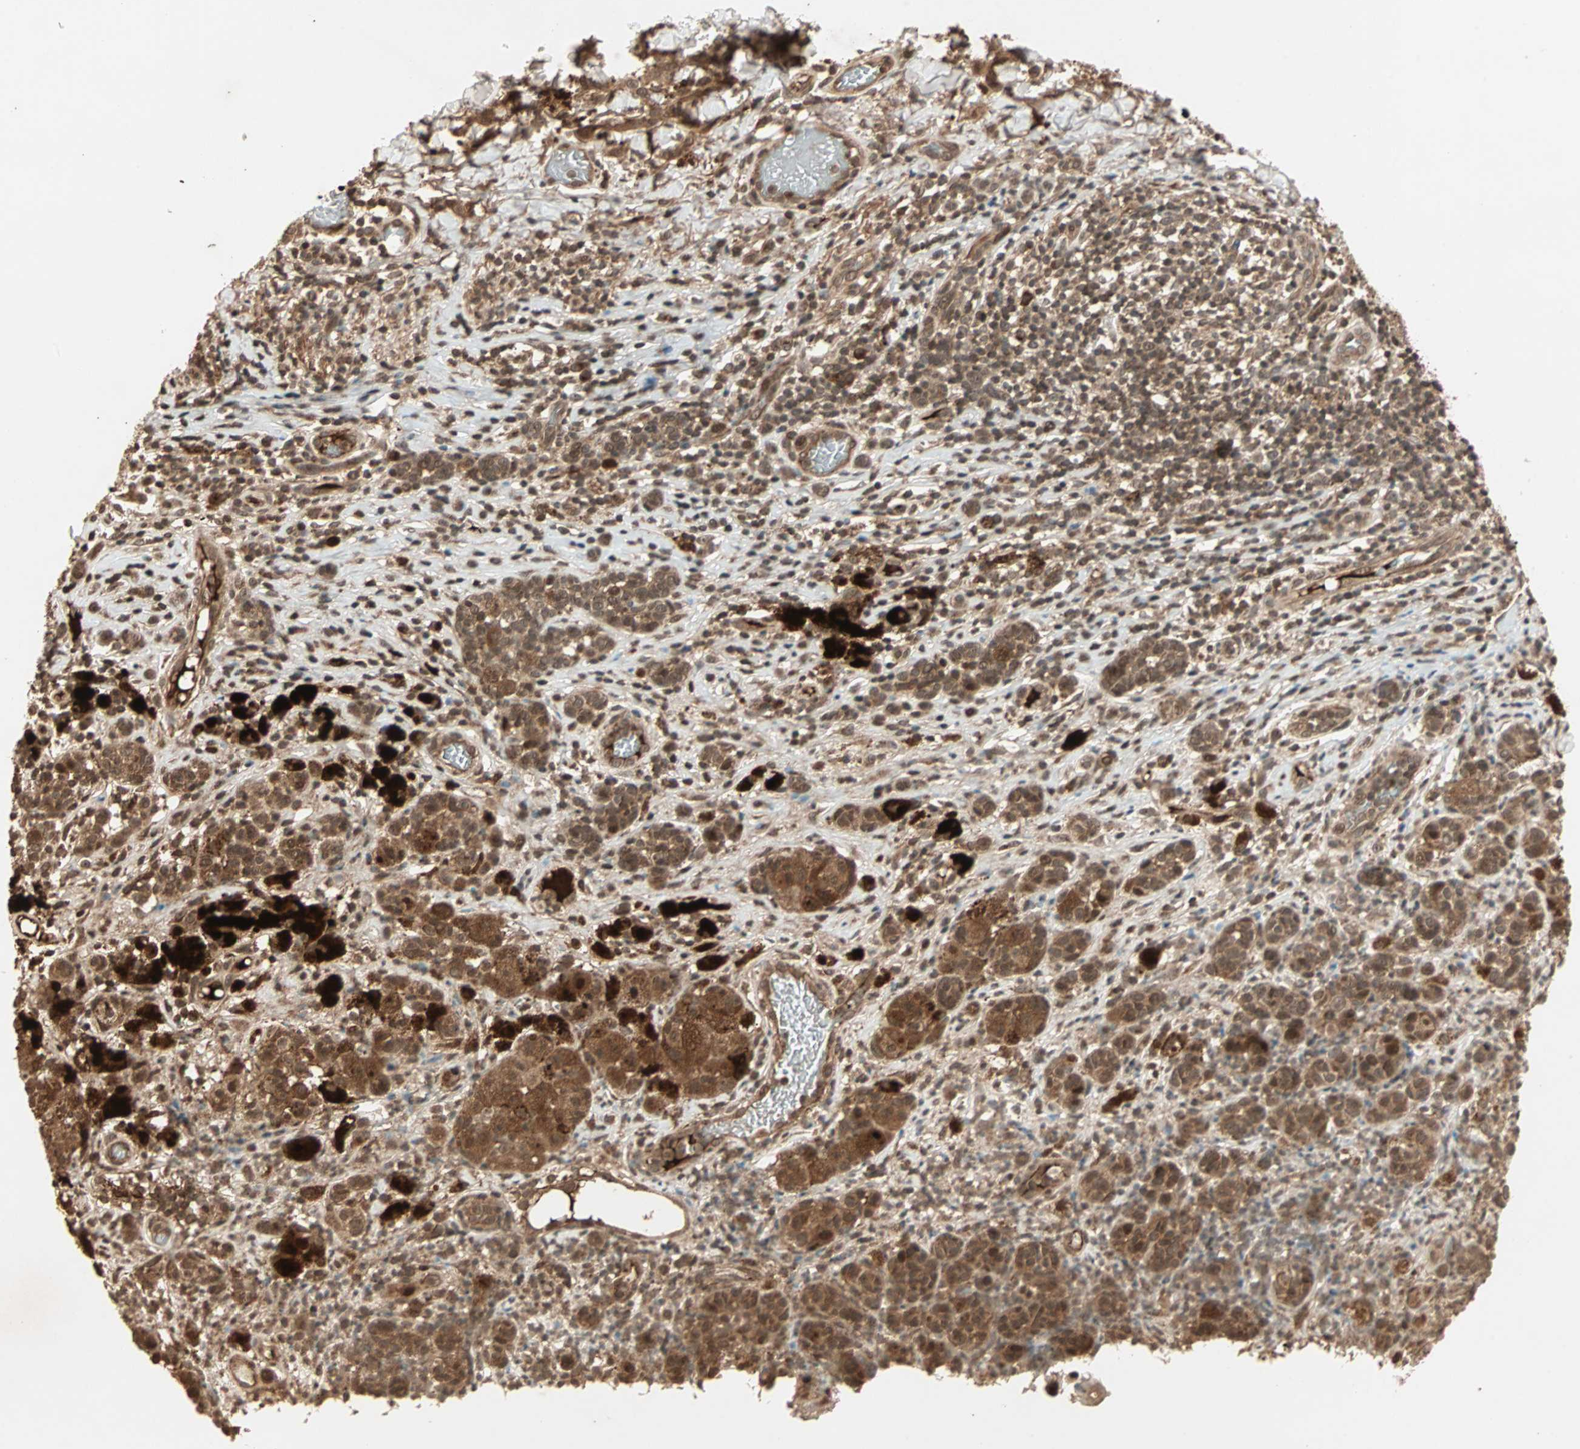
{"staining": {"intensity": "strong", "quantity": ">75%", "location": "cytoplasmic/membranous"}, "tissue": "melanoma", "cell_type": "Tumor cells", "image_type": "cancer", "snomed": [{"axis": "morphology", "description": "Malignant melanoma, NOS"}, {"axis": "topography", "description": "Skin"}], "caption": "There is high levels of strong cytoplasmic/membranous staining in tumor cells of malignant melanoma, as demonstrated by immunohistochemical staining (brown color).", "gene": "RFFL", "patient": {"sex": "male", "age": 64}}